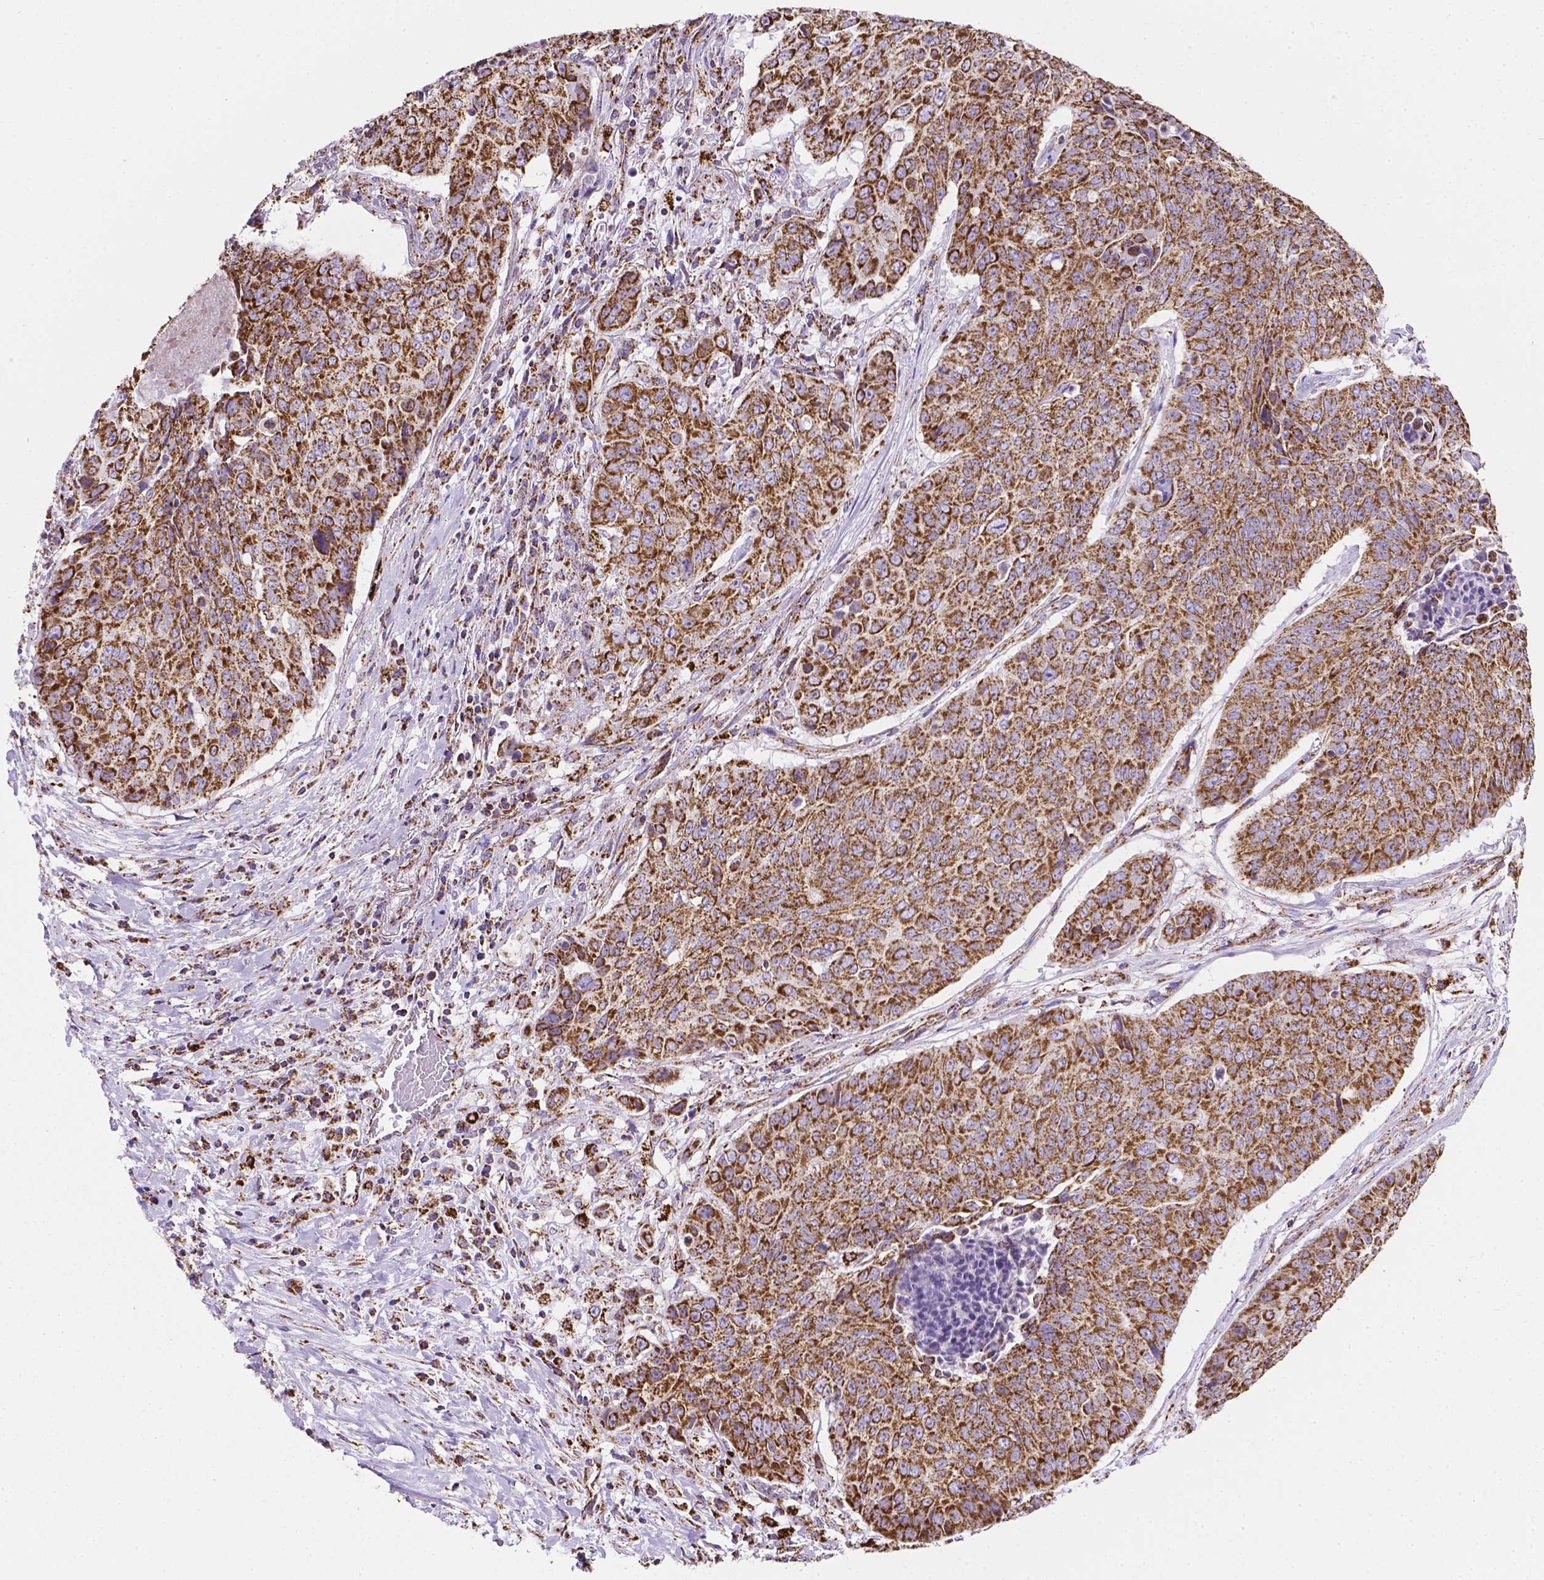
{"staining": {"intensity": "strong", "quantity": ">75%", "location": "cytoplasmic/membranous"}, "tissue": "lung cancer", "cell_type": "Tumor cells", "image_type": "cancer", "snomed": [{"axis": "morphology", "description": "Normal tissue, NOS"}, {"axis": "morphology", "description": "Squamous cell carcinoma, NOS"}, {"axis": "topography", "description": "Bronchus"}, {"axis": "topography", "description": "Lung"}], "caption": "Lung cancer was stained to show a protein in brown. There is high levels of strong cytoplasmic/membranous expression in approximately >75% of tumor cells.", "gene": "RMDN3", "patient": {"sex": "male", "age": 64}}